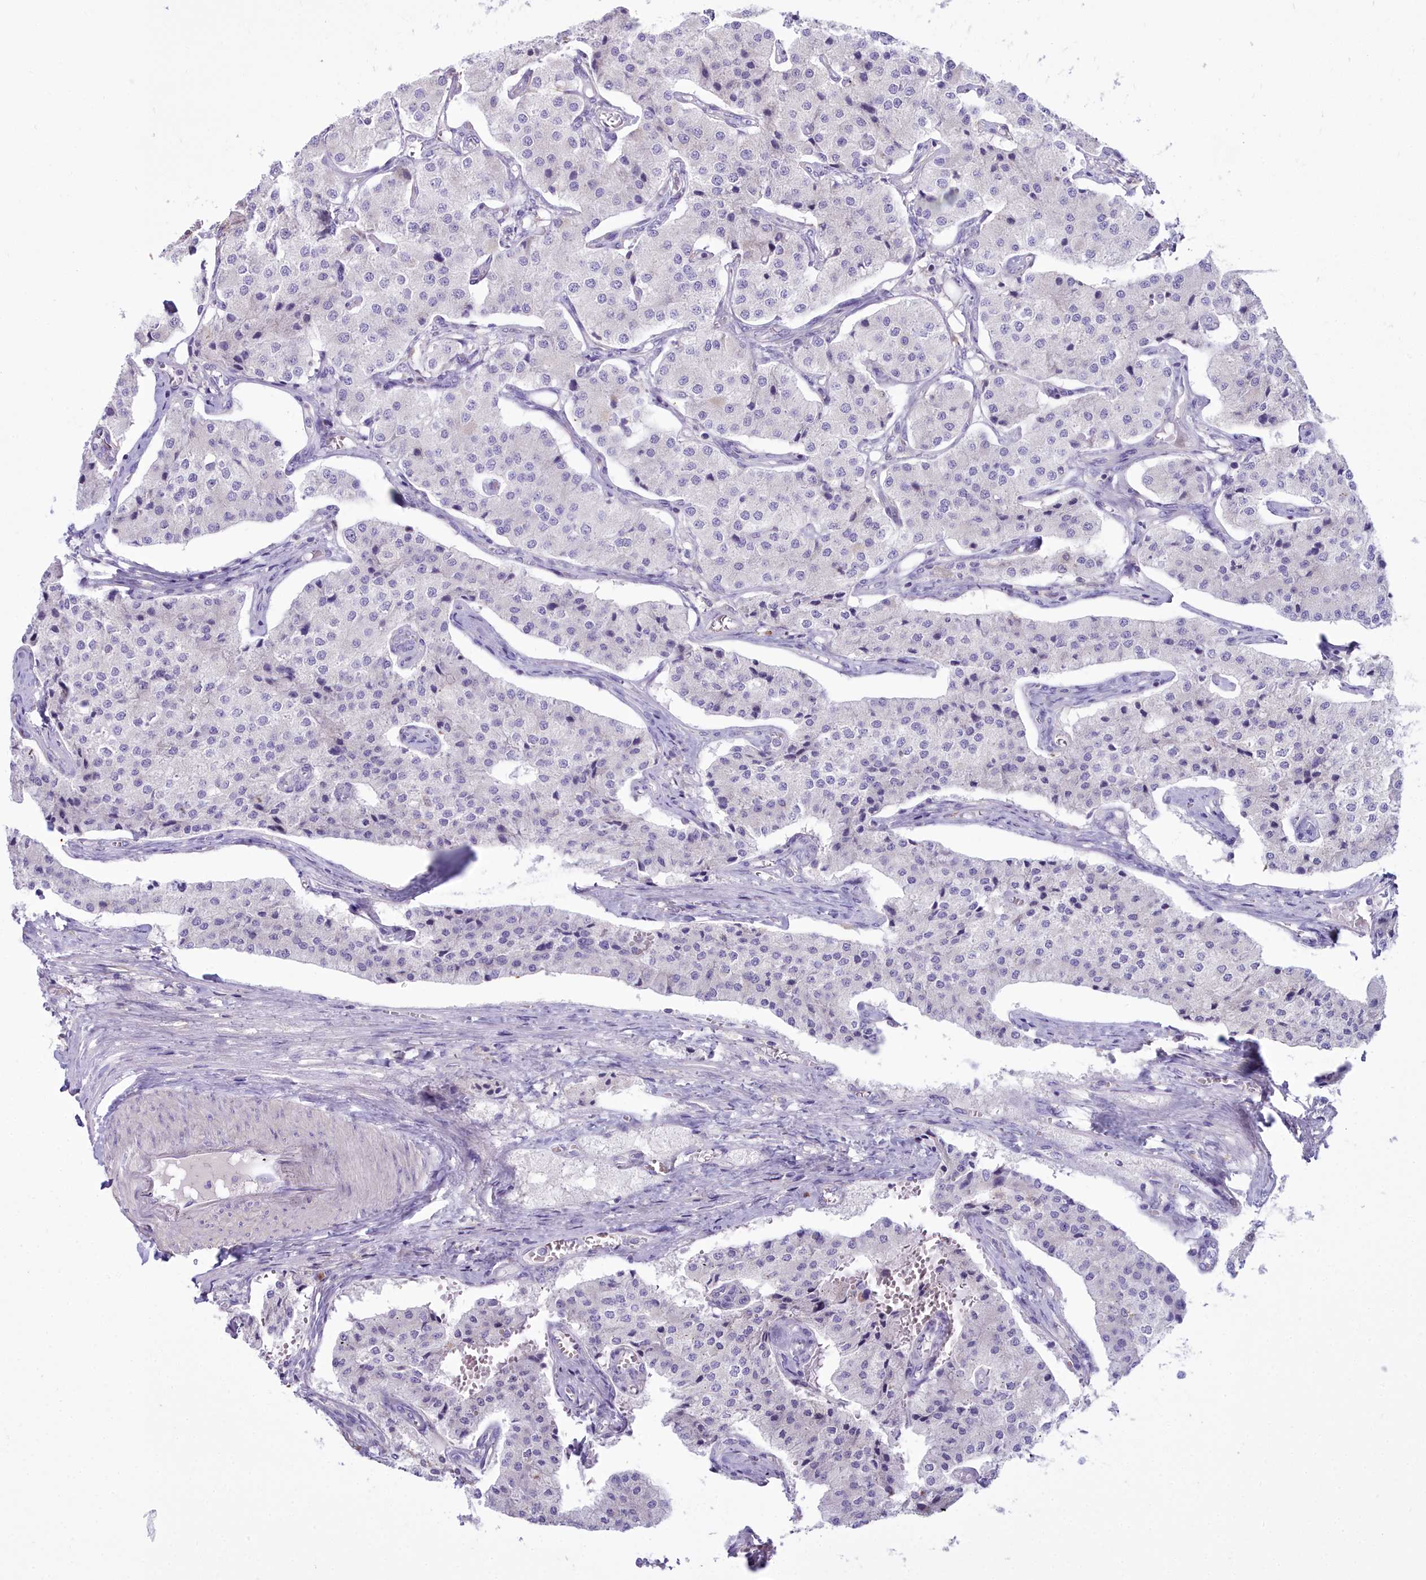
{"staining": {"intensity": "negative", "quantity": "none", "location": "none"}, "tissue": "carcinoid", "cell_type": "Tumor cells", "image_type": "cancer", "snomed": [{"axis": "morphology", "description": "Carcinoid, malignant, NOS"}, {"axis": "topography", "description": "Colon"}], "caption": "The histopathology image shows no significant expression in tumor cells of malignant carcinoid.", "gene": "BLNK", "patient": {"sex": "female", "age": 52}}